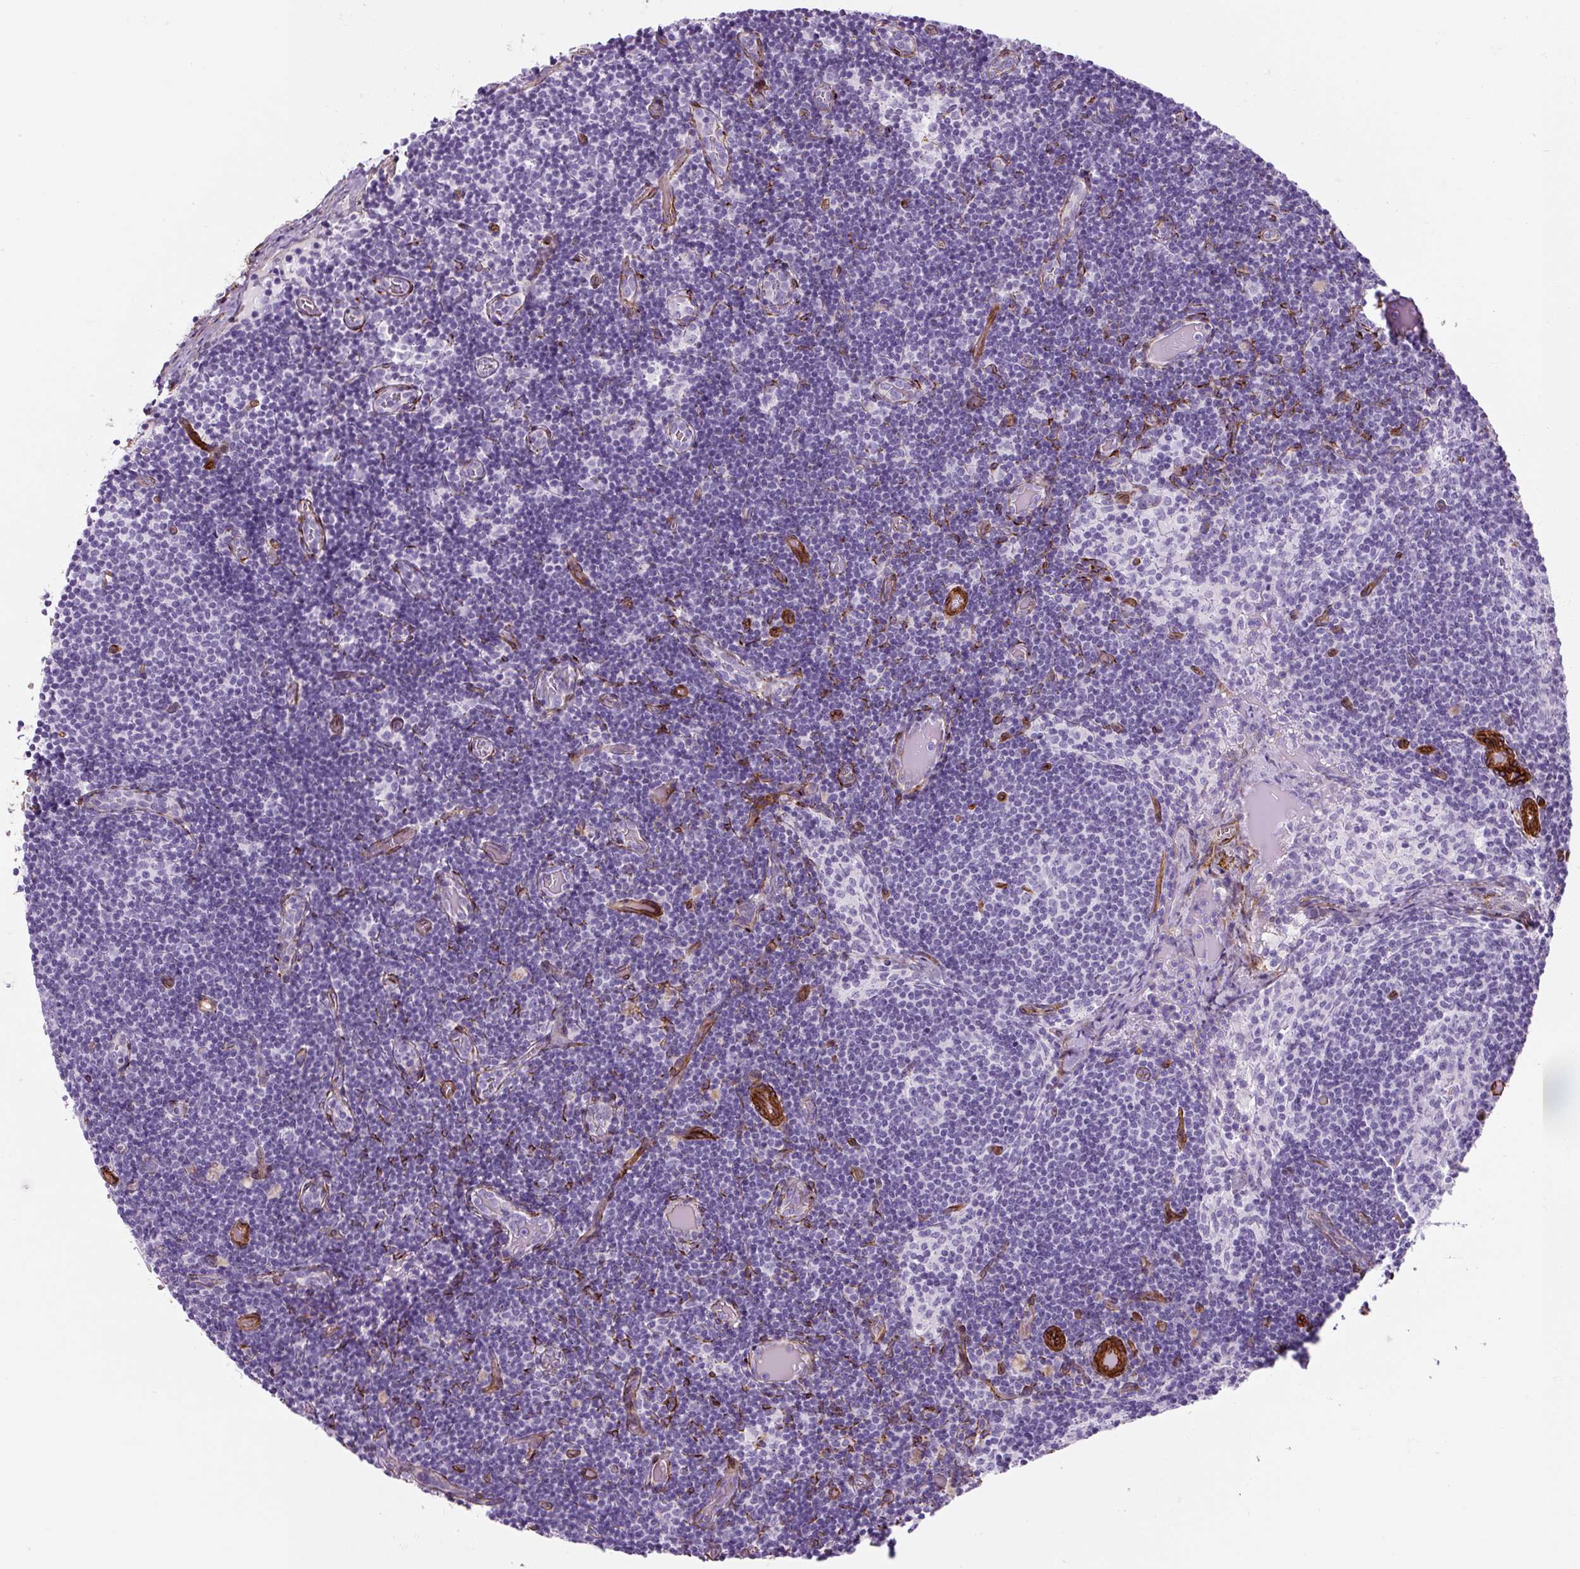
{"staining": {"intensity": "negative", "quantity": "none", "location": "none"}, "tissue": "lymph node", "cell_type": "Germinal center cells", "image_type": "normal", "snomed": [{"axis": "morphology", "description": "Normal tissue, NOS"}, {"axis": "topography", "description": "Lymph node"}], "caption": "Immunohistochemistry (IHC) photomicrograph of normal human lymph node stained for a protein (brown), which exhibits no expression in germinal center cells.", "gene": "CAVIN3", "patient": {"sex": "female", "age": 31}}